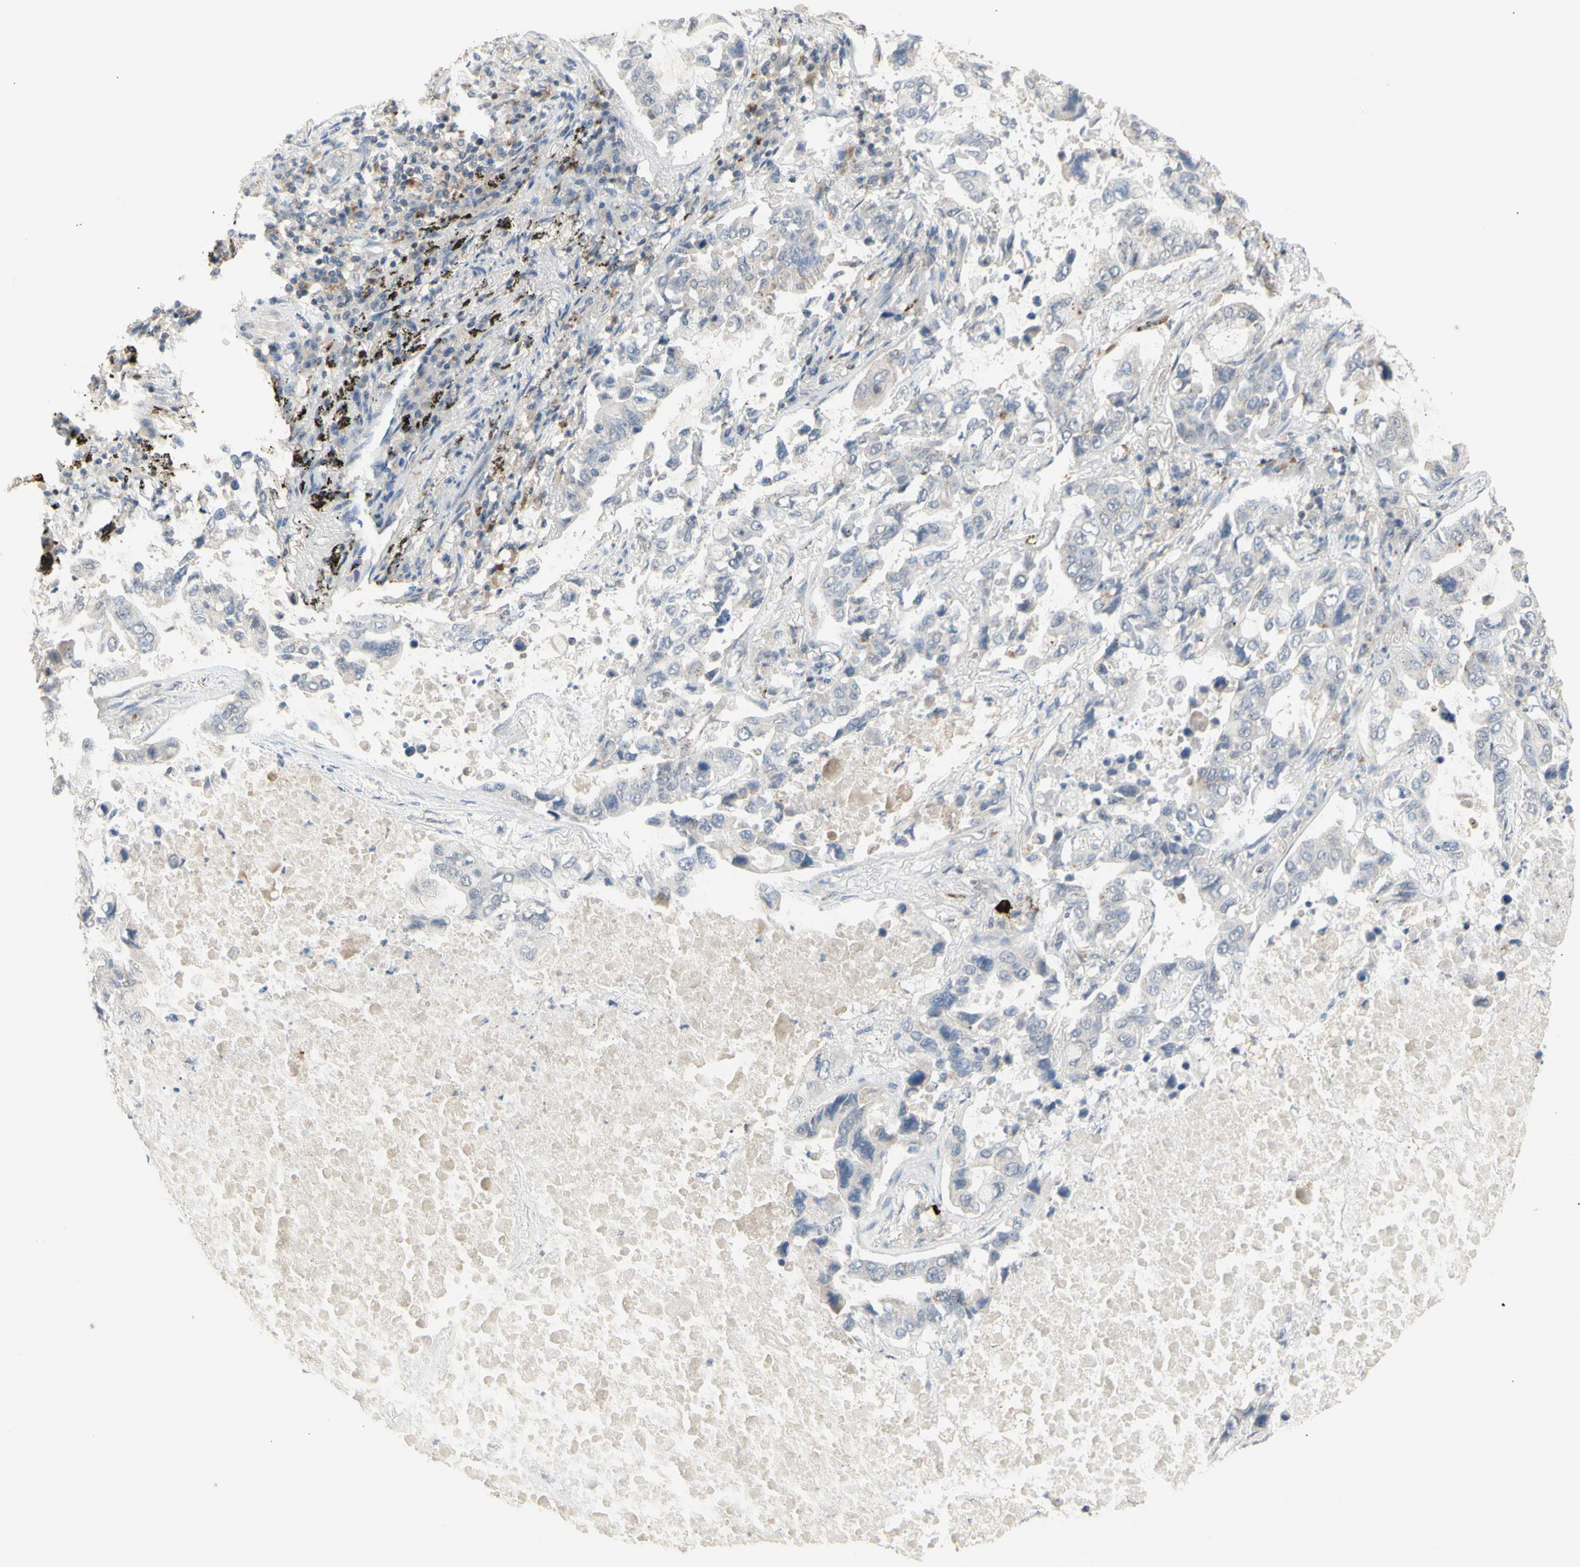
{"staining": {"intensity": "moderate", "quantity": "<25%", "location": "cytoplasmic/membranous"}, "tissue": "lung cancer", "cell_type": "Tumor cells", "image_type": "cancer", "snomed": [{"axis": "morphology", "description": "Adenocarcinoma, NOS"}, {"axis": "topography", "description": "Lung"}], "caption": "DAB immunohistochemical staining of human lung adenocarcinoma displays moderate cytoplasmic/membranous protein staining in approximately <25% of tumor cells. Ihc stains the protein in brown and the nuclei are stained blue.", "gene": "NLRP1", "patient": {"sex": "male", "age": 64}}